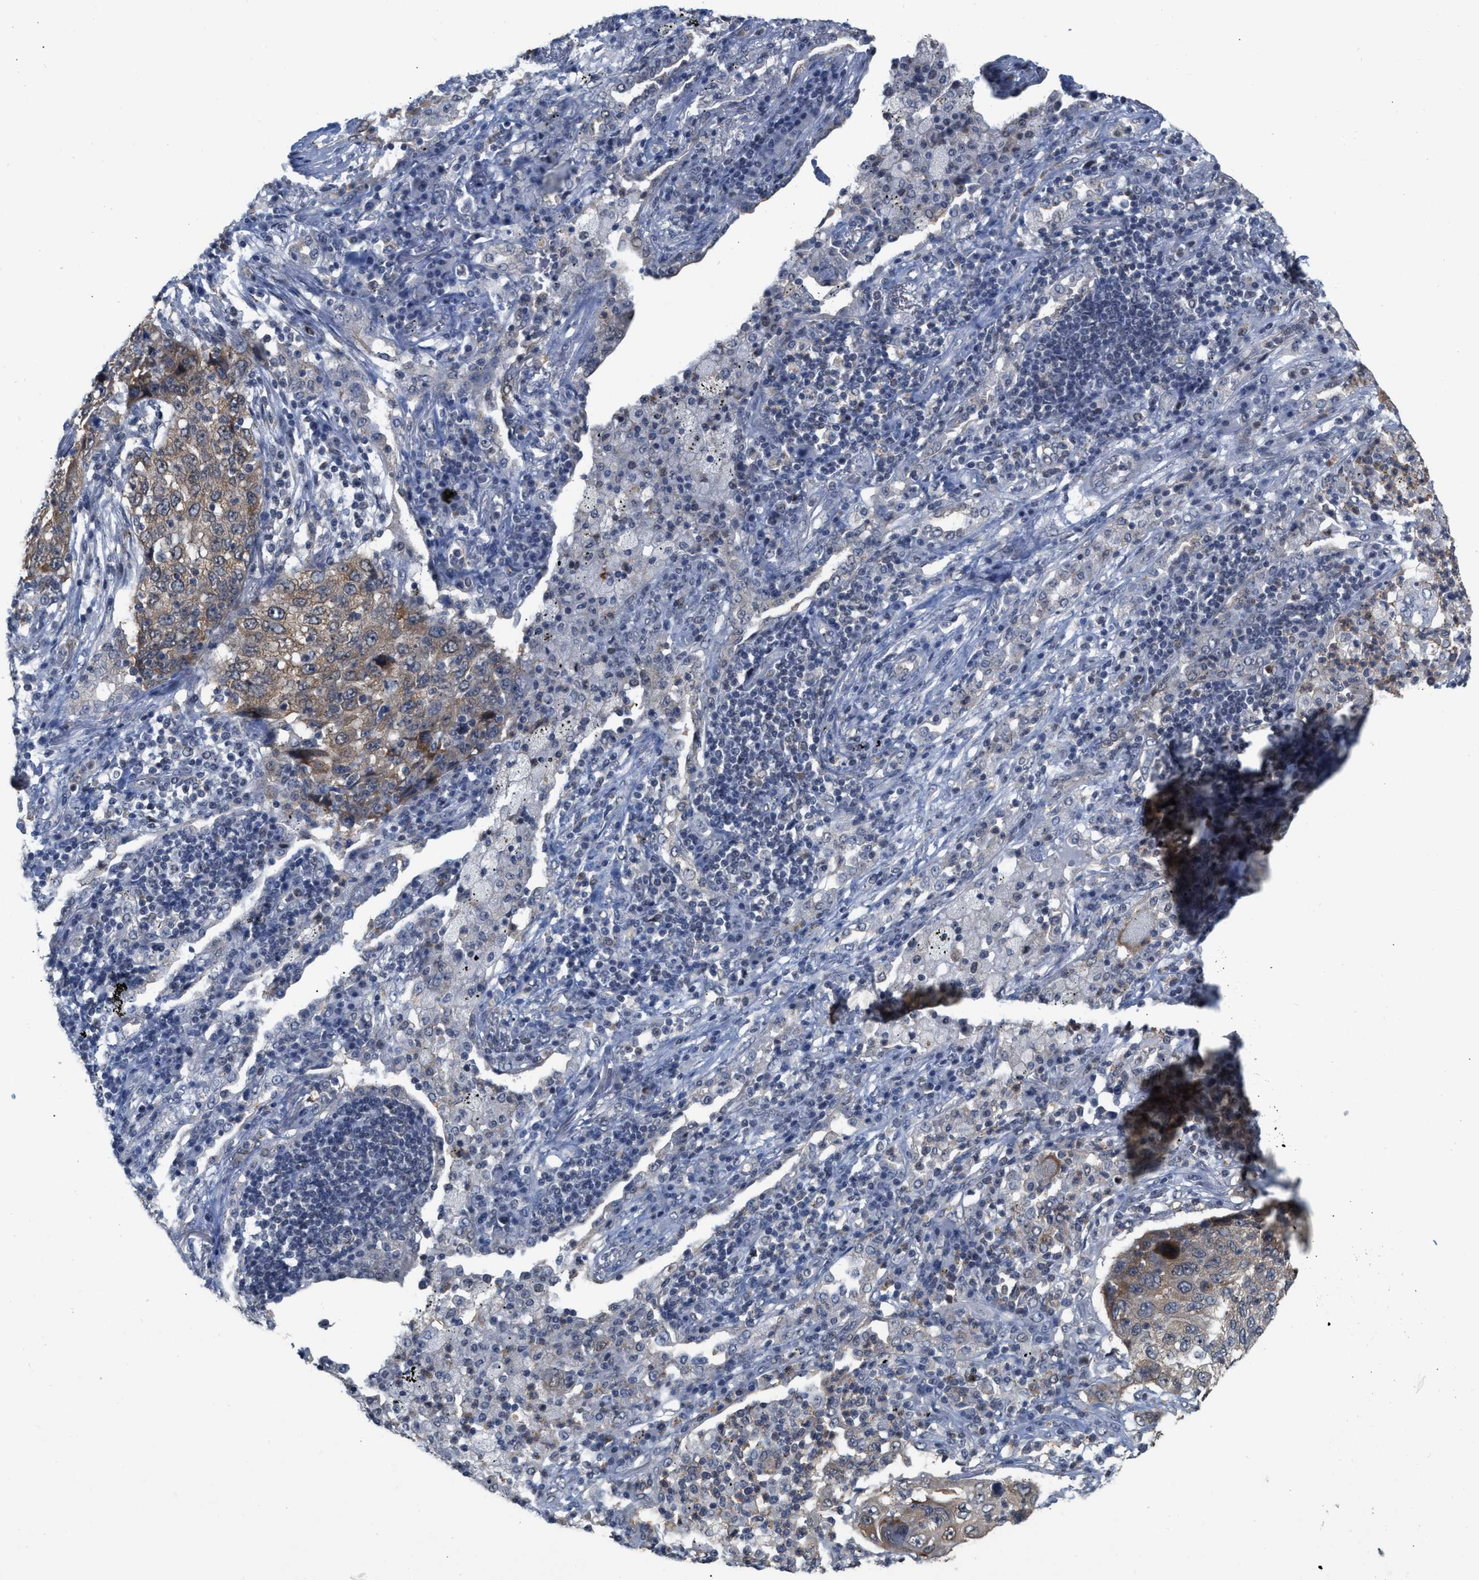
{"staining": {"intensity": "moderate", "quantity": ">75%", "location": "cytoplasmic/membranous"}, "tissue": "lung cancer", "cell_type": "Tumor cells", "image_type": "cancer", "snomed": [{"axis": "morphology", "description": "Squamous cell carcinoma, NOS"}, {"axis": "topography", "description": "Lung"}], "caption": "DAB (3,3'-diaminobenzidine) immunohistochemical staining of human lung cancer exhibits moderate cytoplasmic/membranous protein positivity in approximately >75% of tumor cells. Nuclei are stained in blue.", "gene": "BAIAP2L1", "patient": {"sex": "female", "age": 63}}